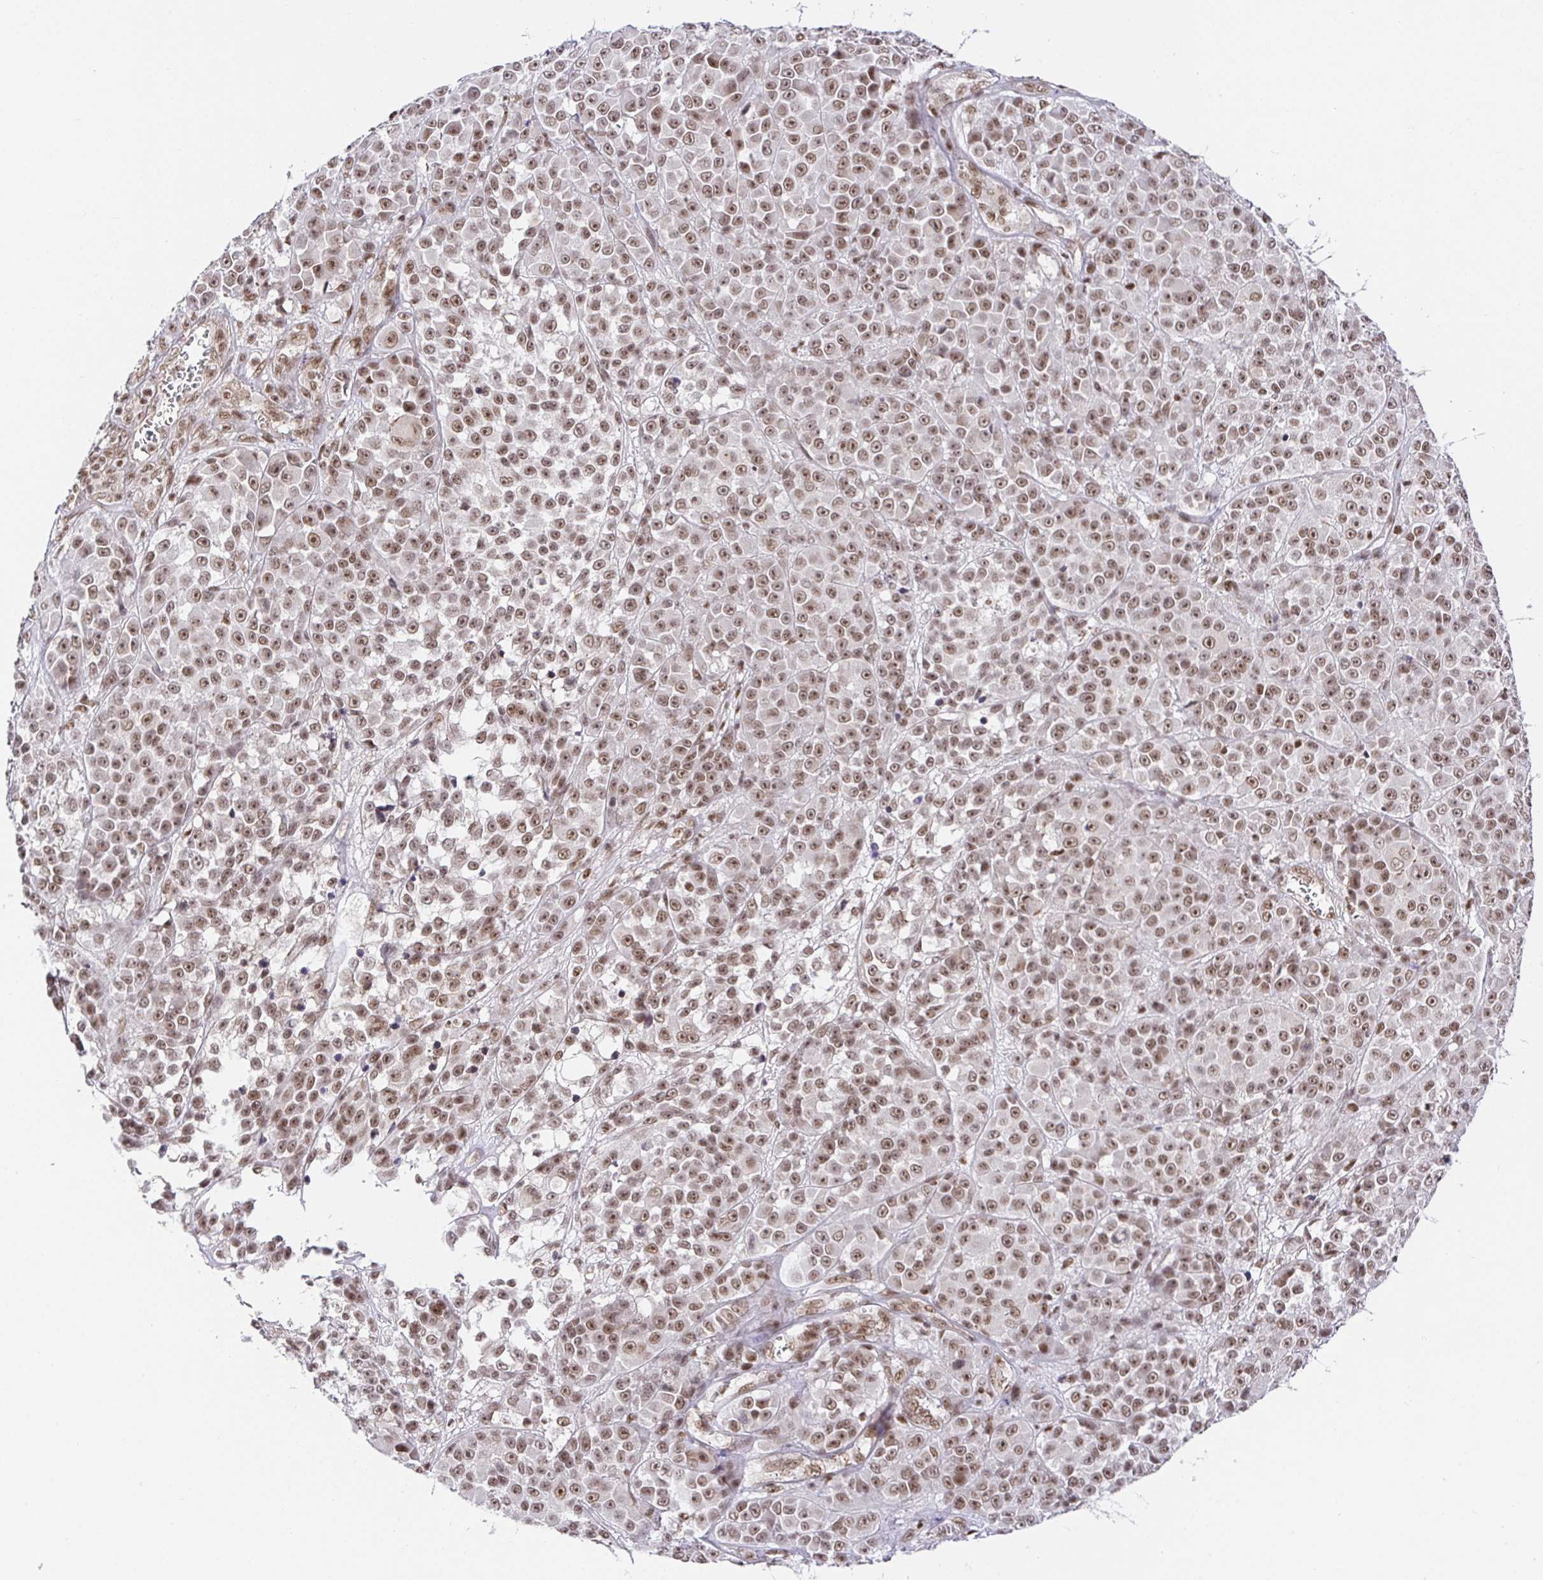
{"staining": {"intensity": "moderate", "quantity": ">75%", "location": "nuclear"}, "tissue": "melanoma", "cell_type": "Tumor cells", "image_type": "cancer", "snomed": [{"axis": "morphology", "description": "Malignant melanoma, NOS"}, {"axis": "topography", "description": "Skin"}, {"axis": "topography", "description": "Skin of back"}], "caption": "Protein expression by immunohistochemistry (IHC) exhibits moderate nuclear expression in about >75% of tumor cells in melanoma. Immunohistochemistry (ihc) stains the protein of interest in brown and the nuclei are stained blue.", "gene": "USF1", "patient": {"sex": "male", "age": 91}}